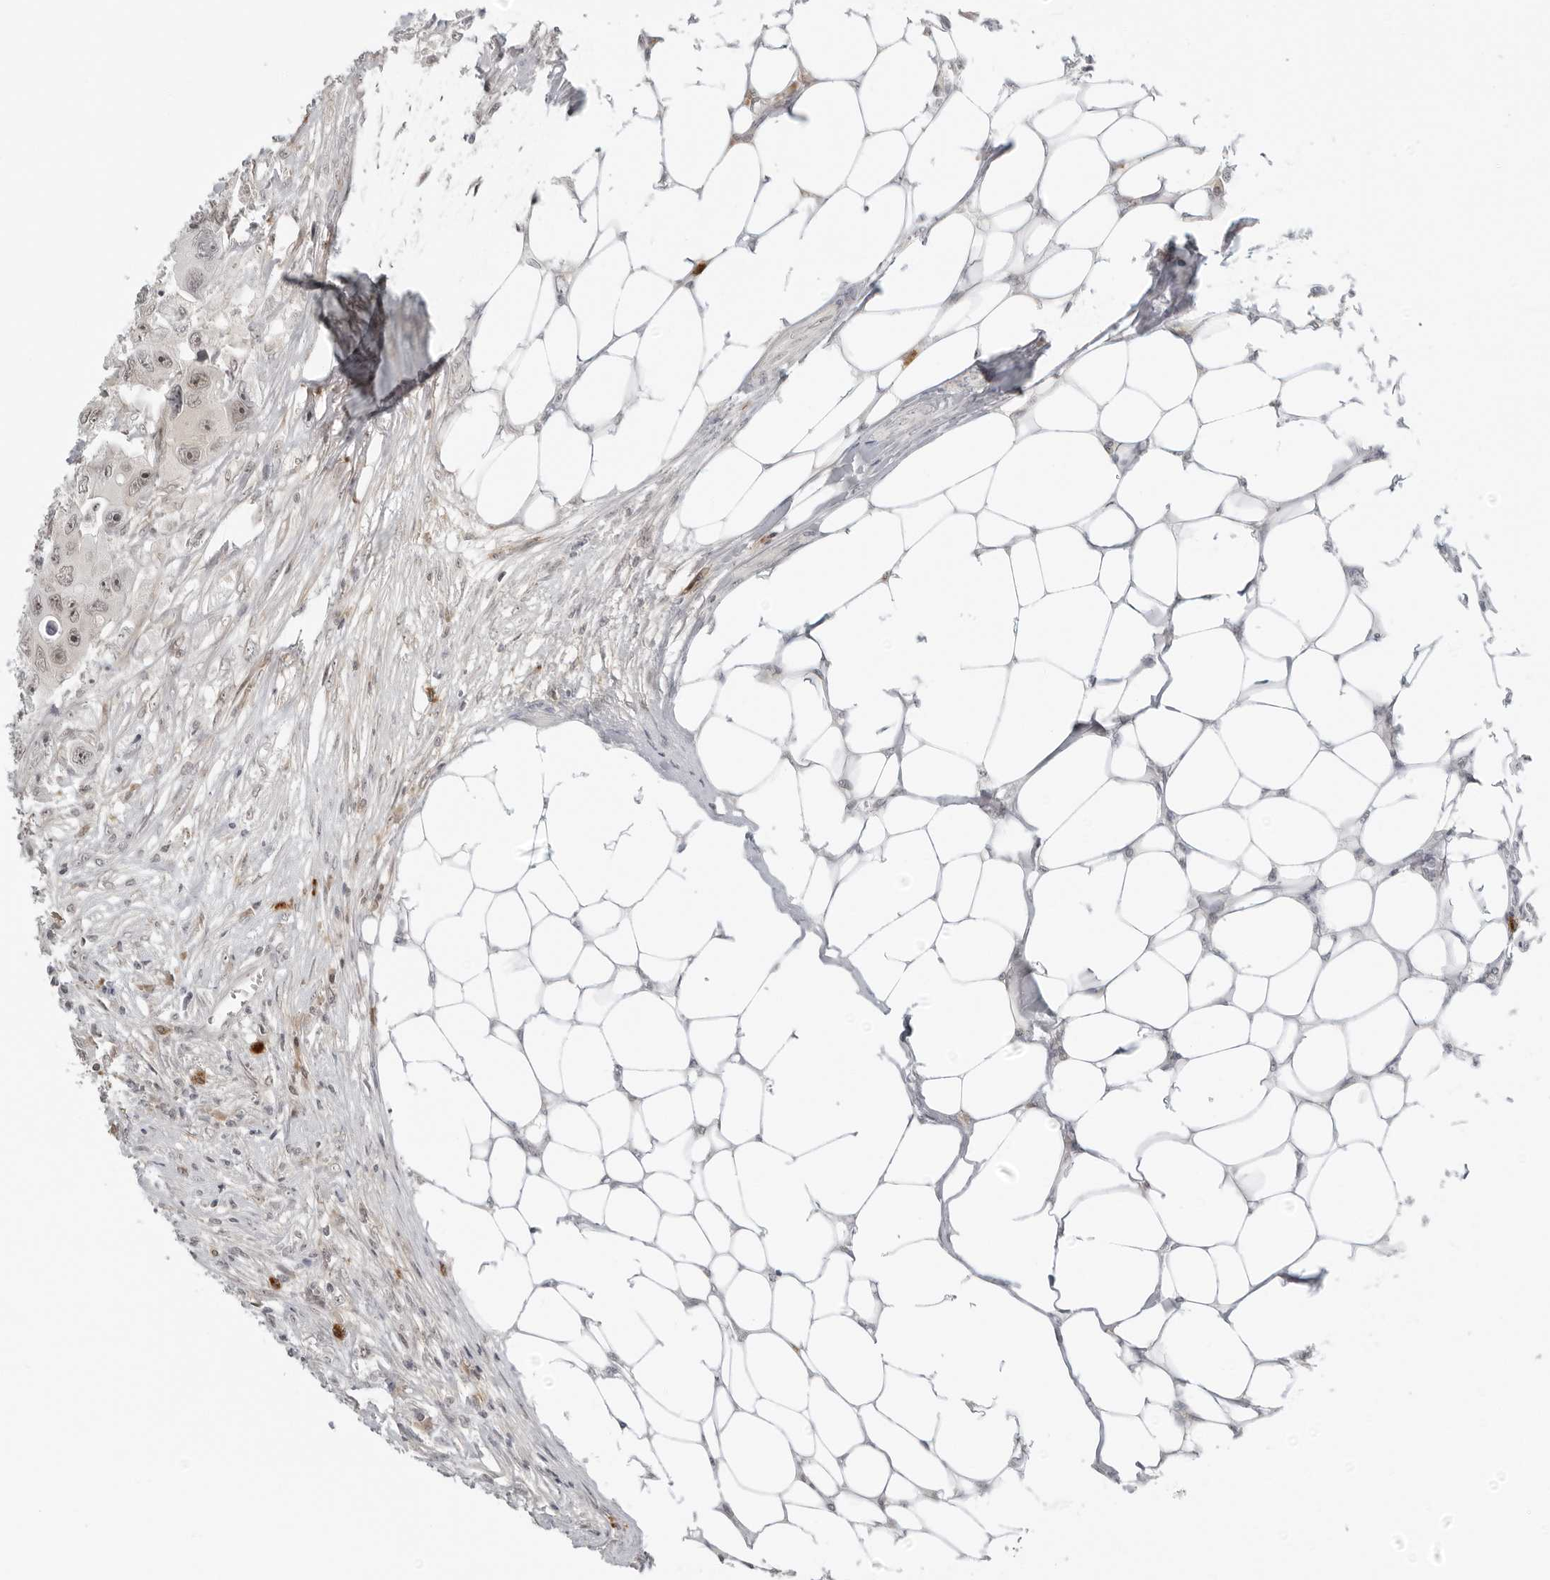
{"staining": {"intensity": "weak", "quantity": ">75%", "location": "nuclear"}, "tissue": "colorectal cancer", "cell_type": "Tumor cells", "image_type": "cancer", "snomed": [{"axis": "morphology", "description": "Adenocarcinoma, NOS"}, {"axis": "topography", "description": "Colon"}], "caption": "A photomicrograph showing weak nuclear positivity in approximately >75% of tumor cells in colorectal cancer, as visualized by brown immunohistochemical staining.", "gene": "SUGCT", "patient": {"sex": "female", "age": 46}}